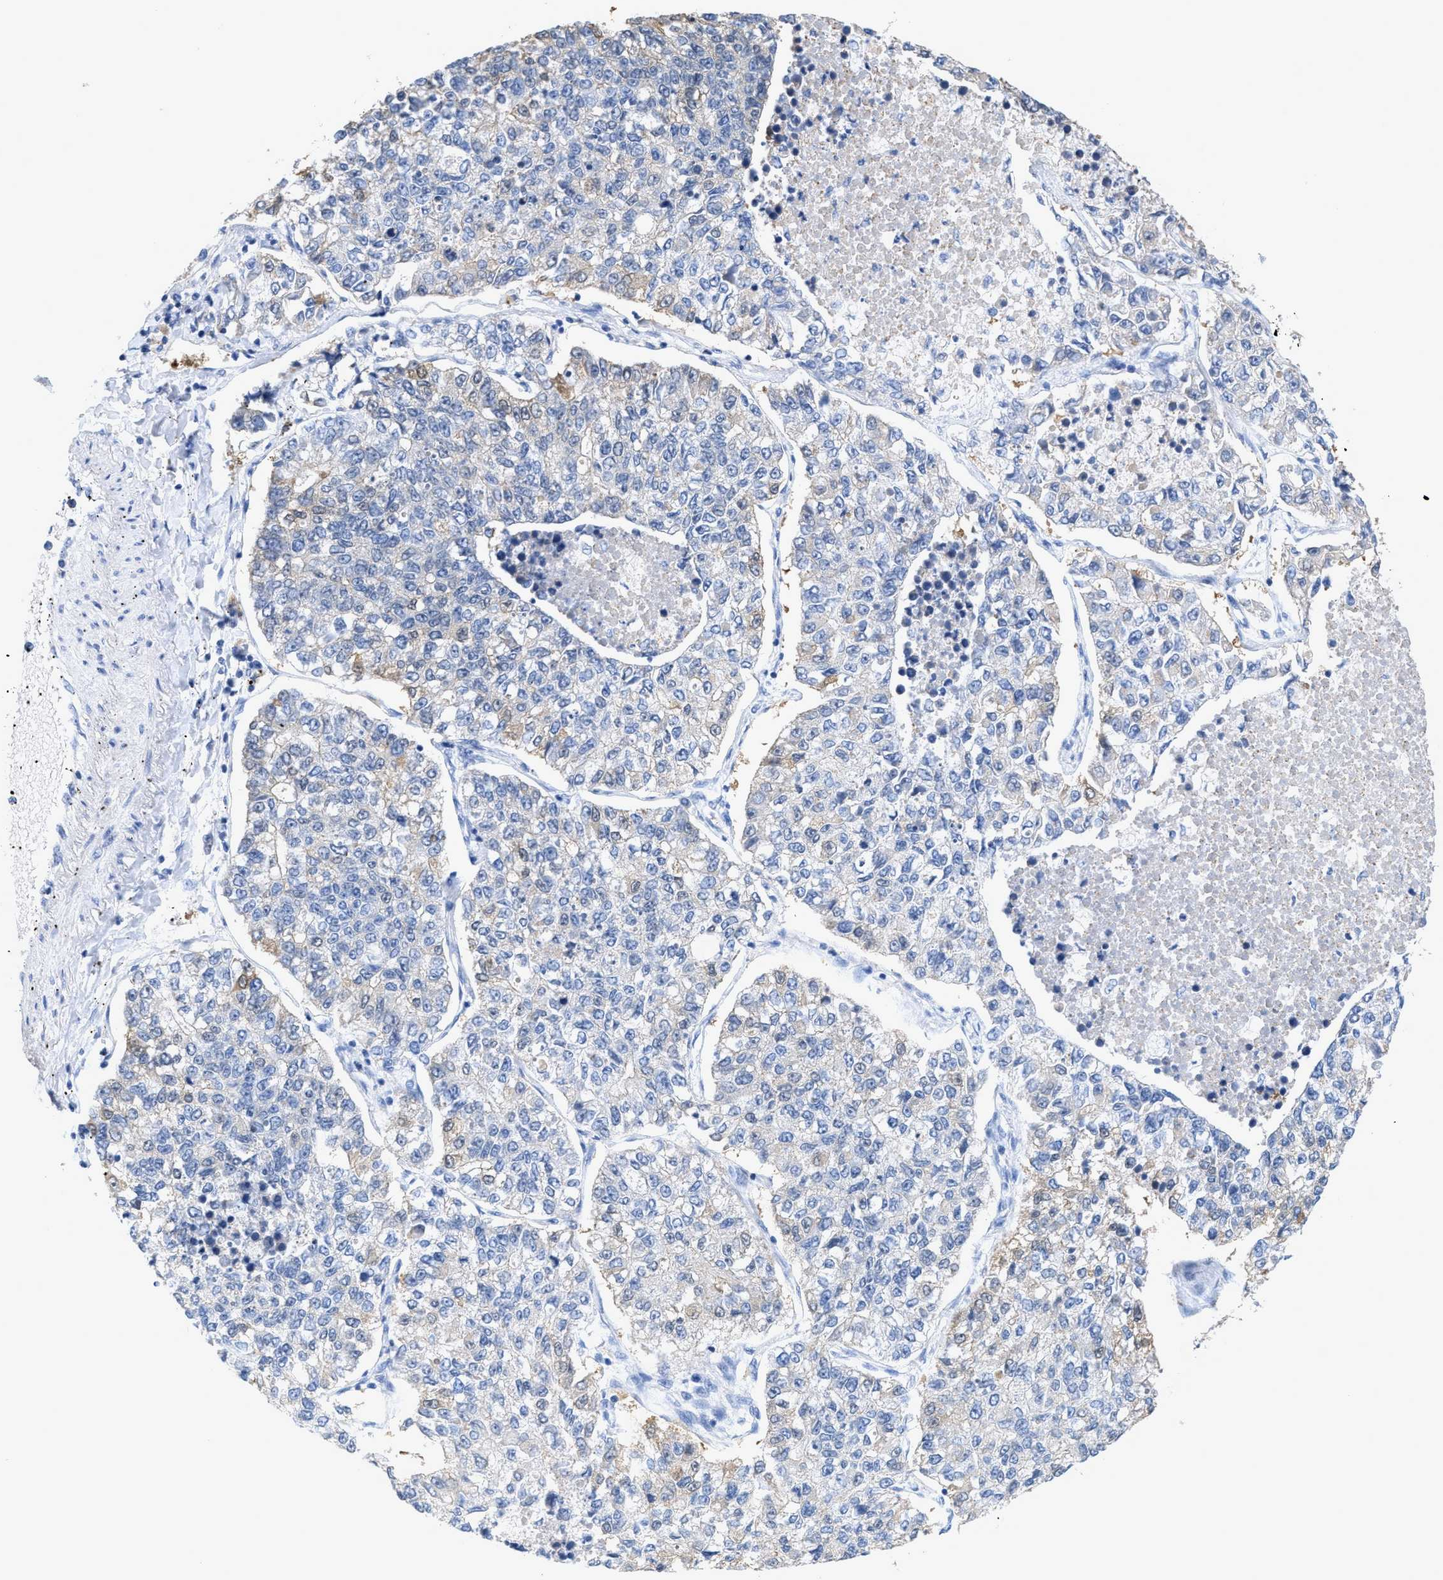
{"staining": {"intensity": "weak", "quantity": "<25%", "location": "cytoplasmic/membranous"}, "tissue": "lung cancer", "cell_type": "Tumor cells", "image_type": "cancer", "snomed": [{"axis": "morphology", "description": "Adenocarcinoma, NOS"}, {"axis": "topography", "description": "Lung"}], "caption": "A high-resolution histopathology image shows IHC staining of adenocarcinoma (lung), which displays no significant positivity in tumor cells.", "gene": "CRYM", "patient": {"sex": "male", "age": 49}}